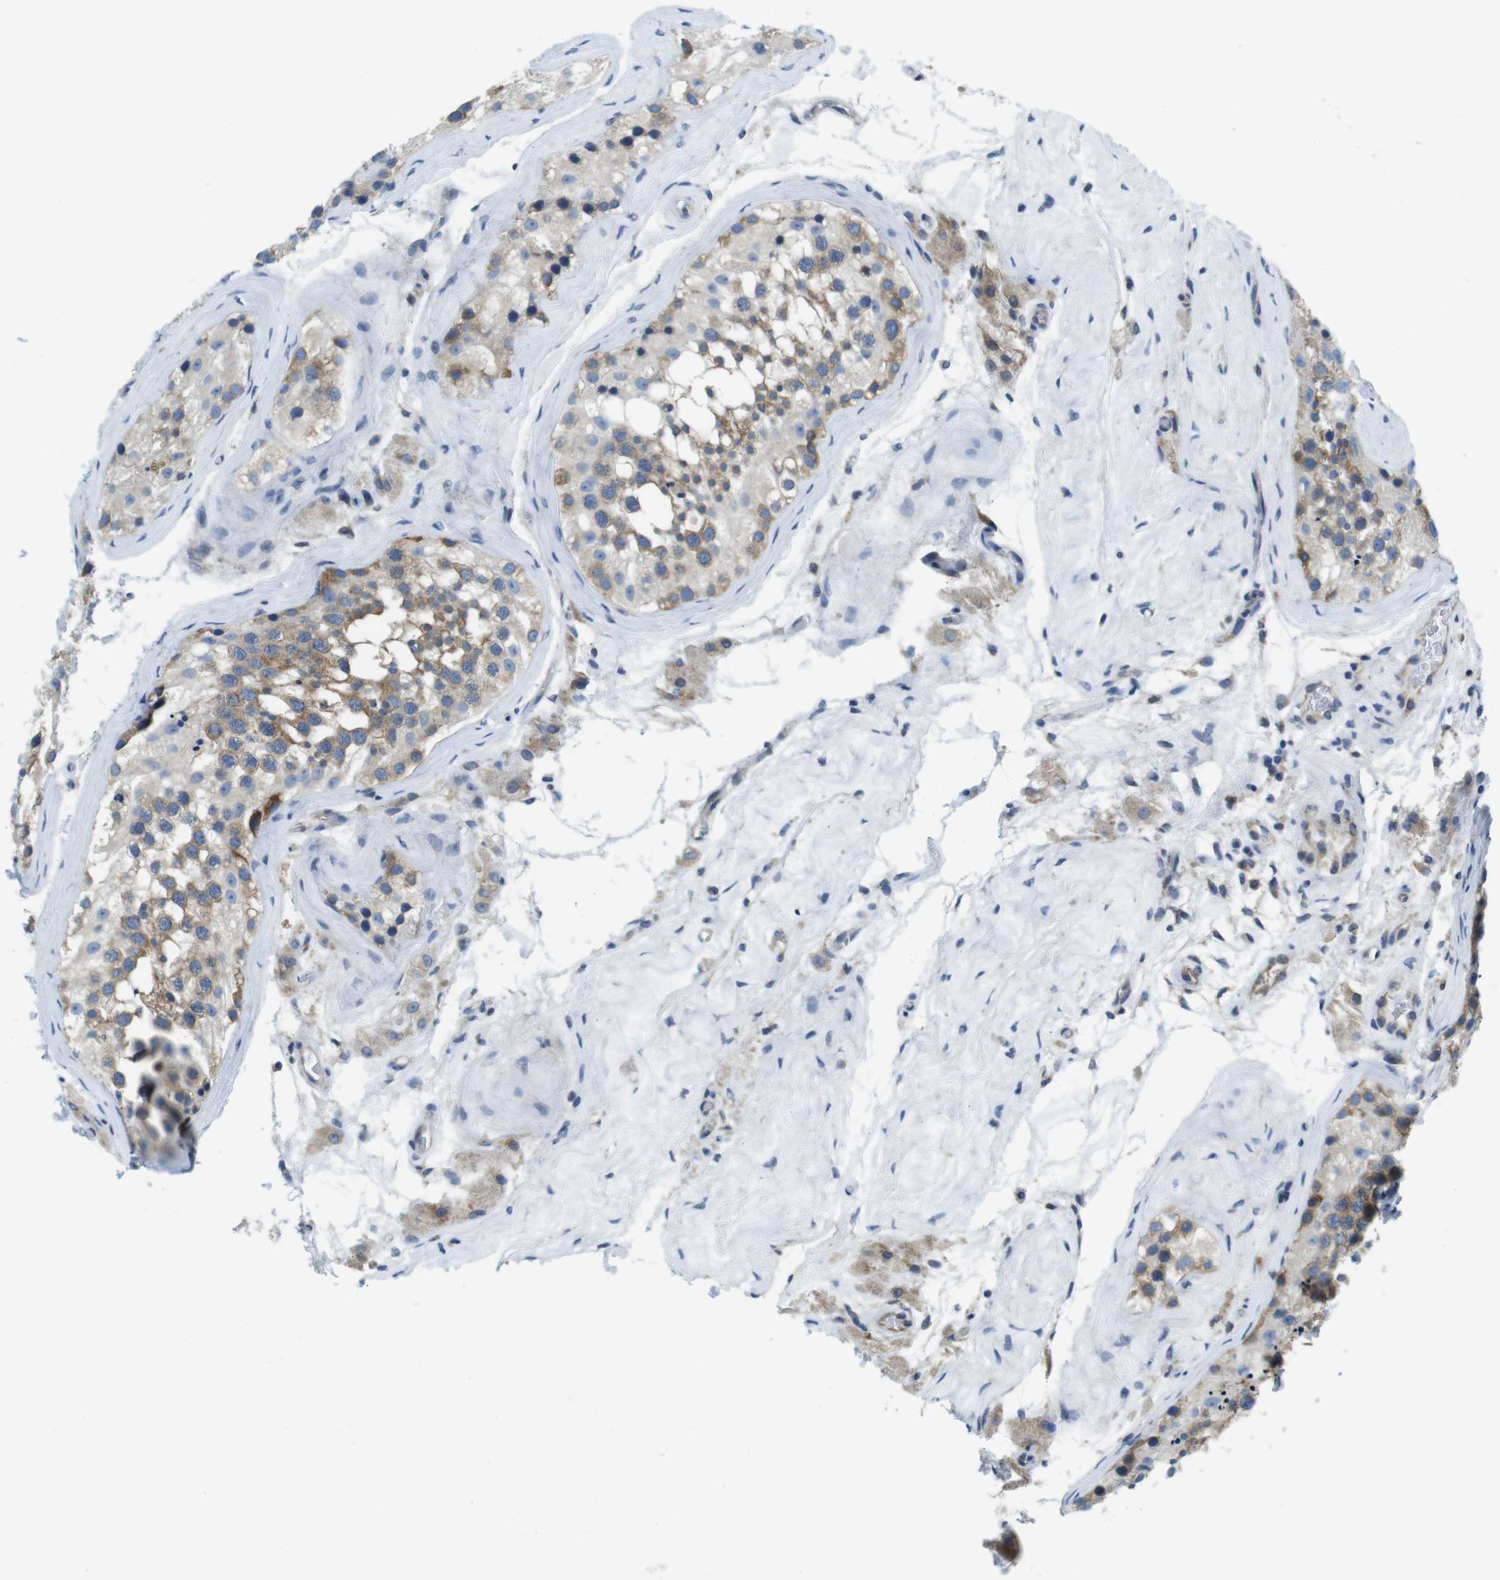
{"staining": {"intensity": "moderate", "quantity": "25%-75%", "location": "cytoplasmic/membranous"}, "tissue": "testis", "cell_type": "Cells in seminiferous ducts", "image_type": "normal", "snomed": [{"axis": "morphology", "description": "Normal tissue, NOS"}, {"axis": "morphology", "description": "Seminoma, NOS"}, {"axis": "topography", "description": "Testis"}], "caption": "IHC photomicrograph of normal testis: testis stained using immunohistochemistry (IHC) displays medium levels of moderate protein expression localized specifically in the cytoplasmic/membranous of cells in seminiferous ducts, appearing as a cytoplasmic/membranous brown color.", "gene": "EIF2B5", "patient": {"sex": "male", "age": 71}}